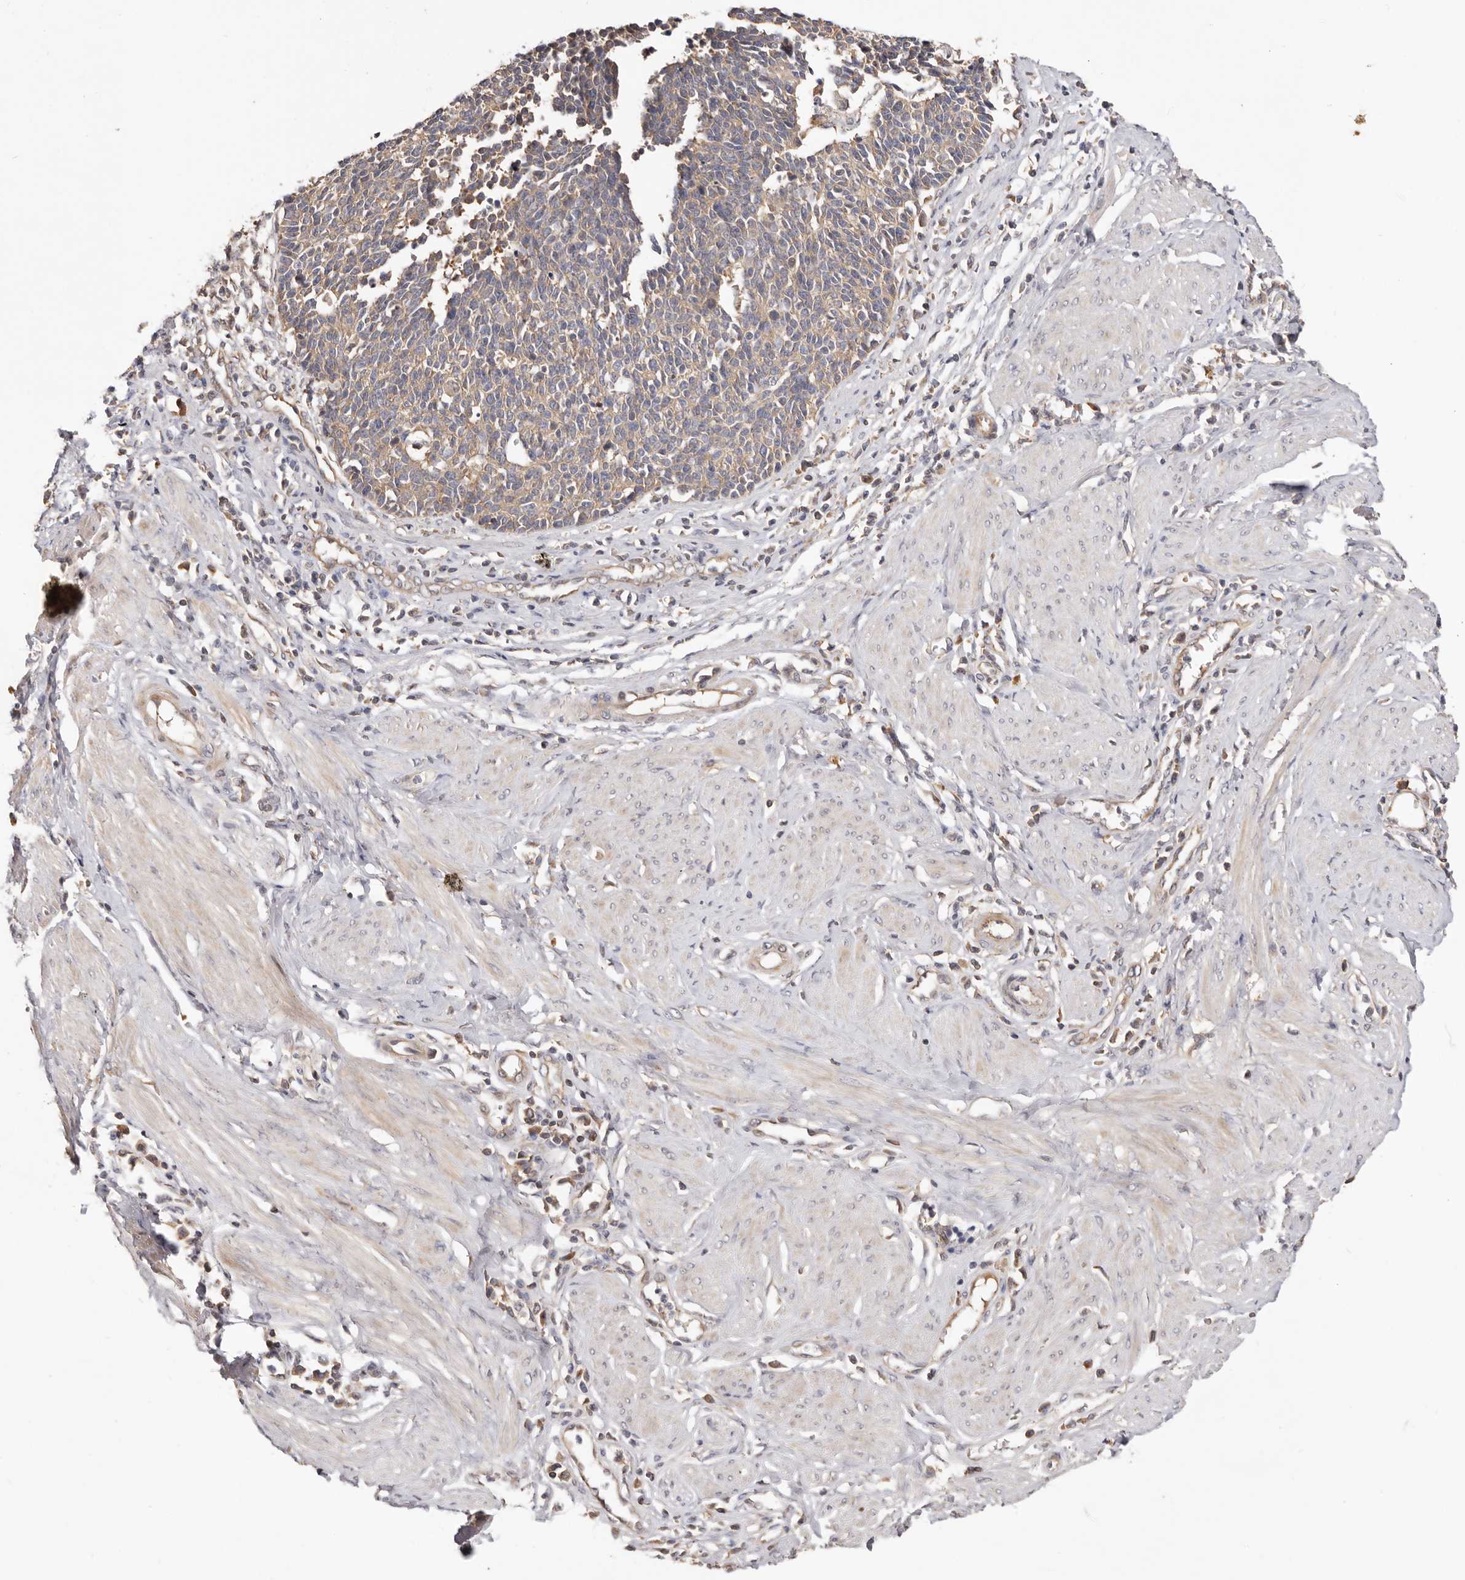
{"staining": {"intensity": "weak", "quantity": ">75%", "location": "cytoplasmic/membranous"}, "tissue": "cervical cancer", "cell_type": "Tumor cells", "image_type": "cancer", "snomed": [{"axis": "morphology", "description": "Normal tissue, NOS"}, {"axis": "morphology", "description": "Squamous cell carcinoma, NOS"}, {"axis": "topography", "description": "Cervix"}], "caption": "Weak cytoplasmic/membranous staining for a protein is appreciated in approximately >75% of tumor cells of squamous cell carcinoma (cervical) using immunohistochemistry (IHC).", "gene": "DOP1A", "patient": {"sex": "female", "age": 35}}